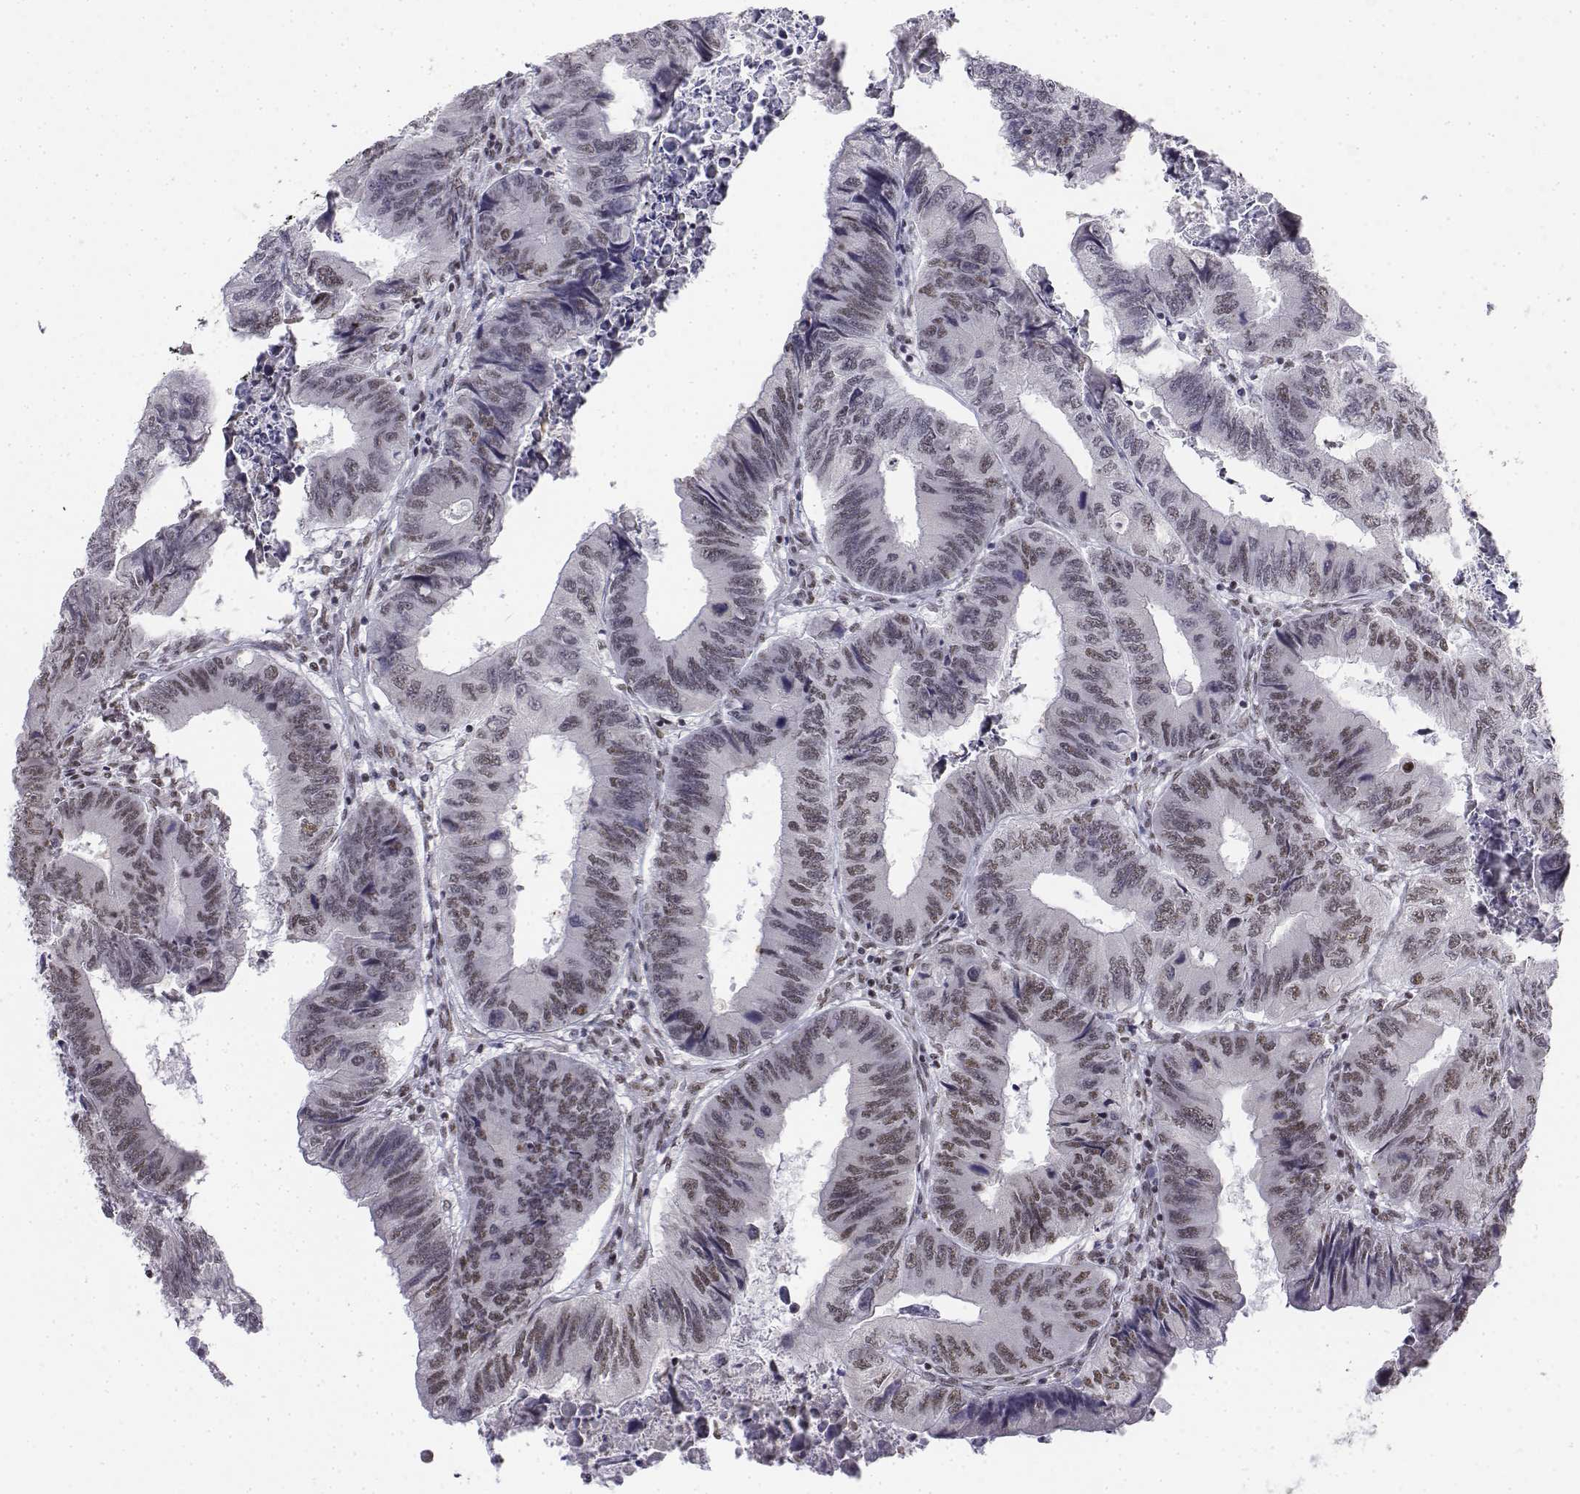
{"staining": {"intensity": "moderate", "quantity": ">75%", "location": "nuclear"}, "tissue": "colorectal cancer", "cell_type": "Tumor cells", "image_type": "cancer", "snomed": [{"axis": "morphology", "description": "Adenocarcinoma, NOS"}, {"axis": "topography", "description": "Colon"}], "caption": "Tumor cells reveal medium levels of moderate nuclear positivity in approximately >75% of cells in human colorectal adenocarcinoma.", "gene": "SETD1A", "patient": {"sex": "male", "age": 53}}